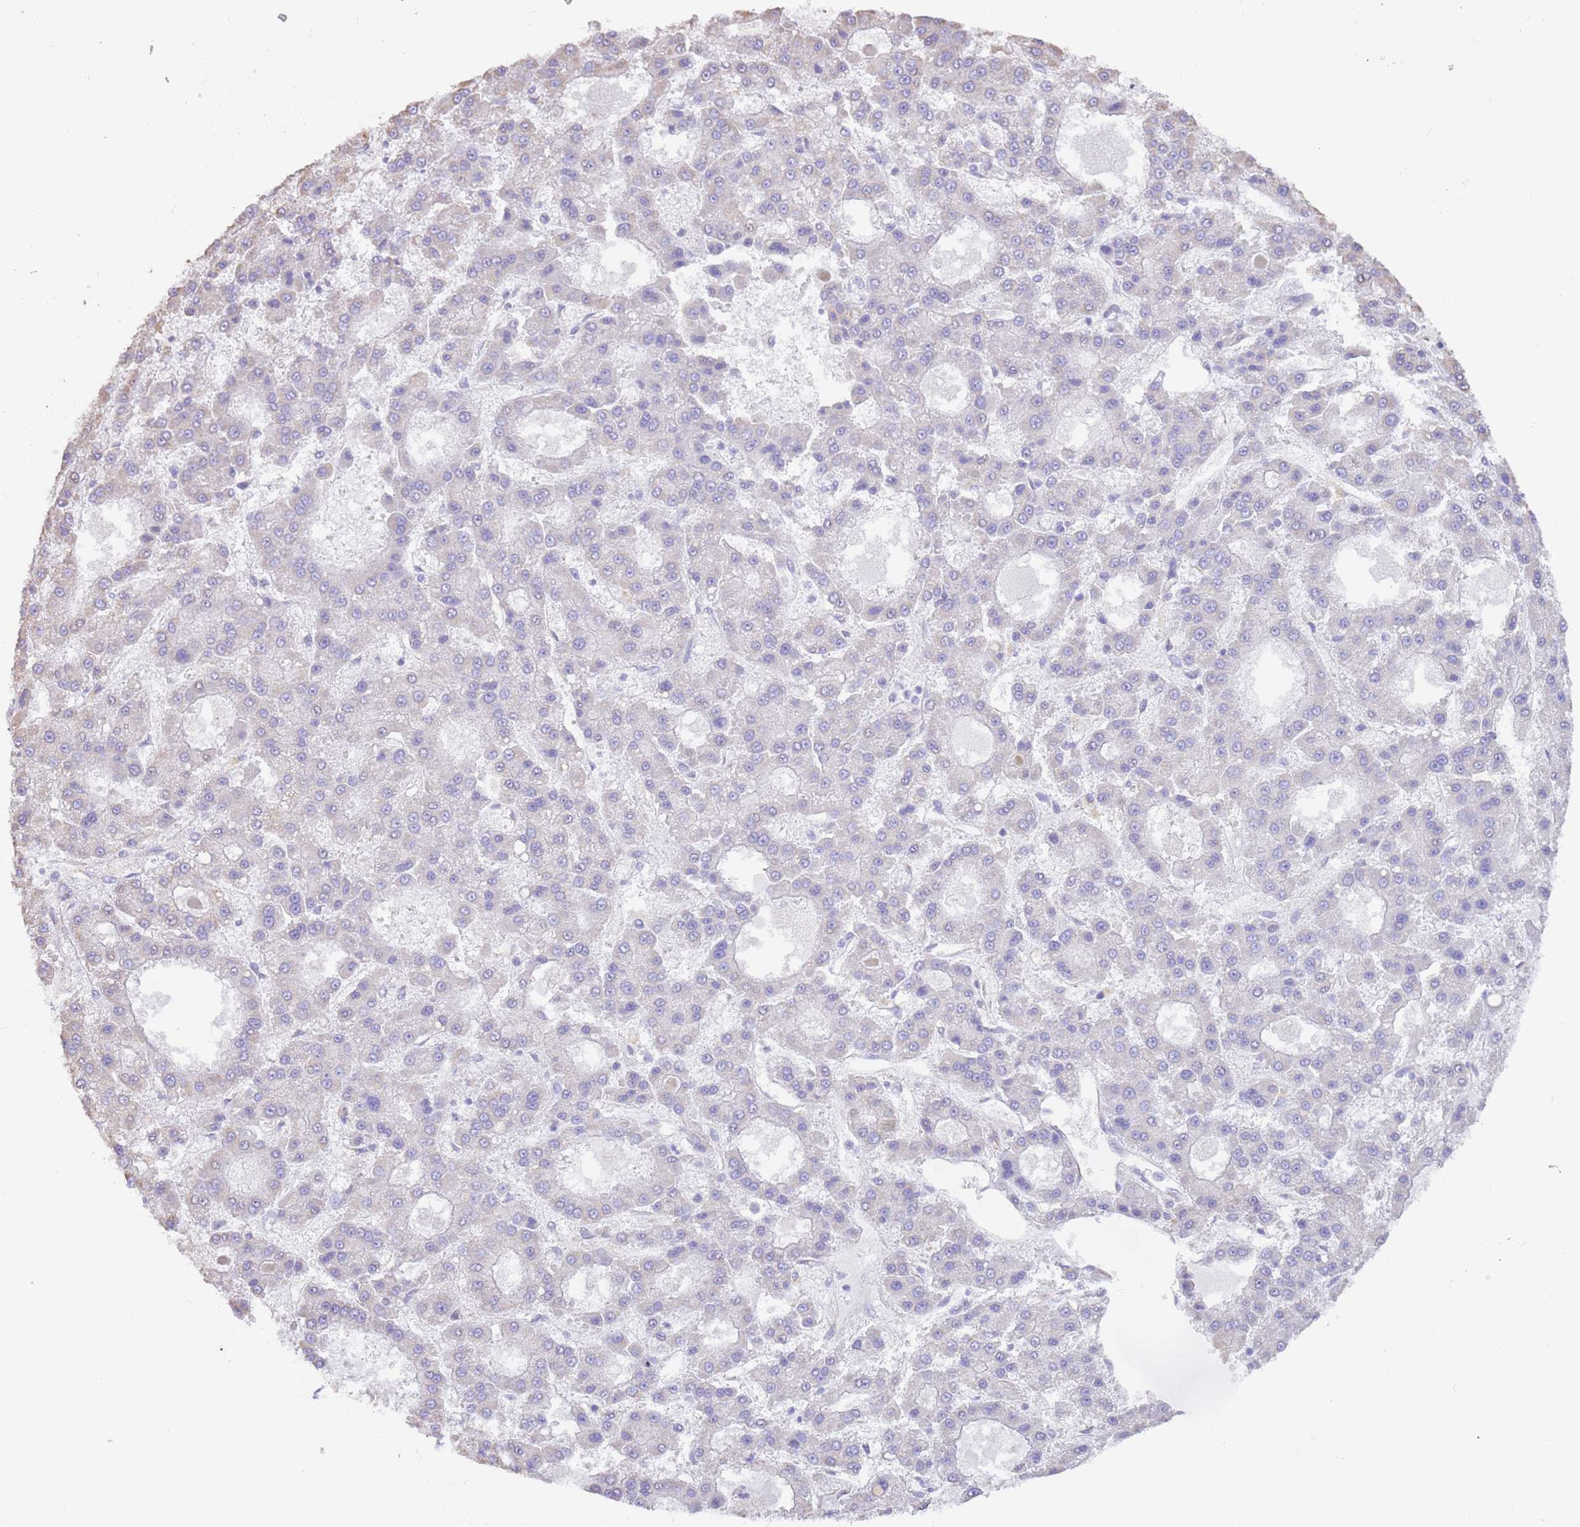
{"staining": {"intensity": "negative", "quantity": "none", "location": "none"}, "tissue": "liver cancer", "cell_type": "Tumor cells", "image_type": "cancer", "snomed": [{"axis": "morphology", "description": "Carcinoma, Hepatocellular, NOS"}, {"axis": "topography", "description": "Liver"}], "caption": "Tumor cells show no significant protein expression in liver hepatocellular carcinoma.", "gene": "DOCK9", "patient": {"sex": "male", "age": 70}}